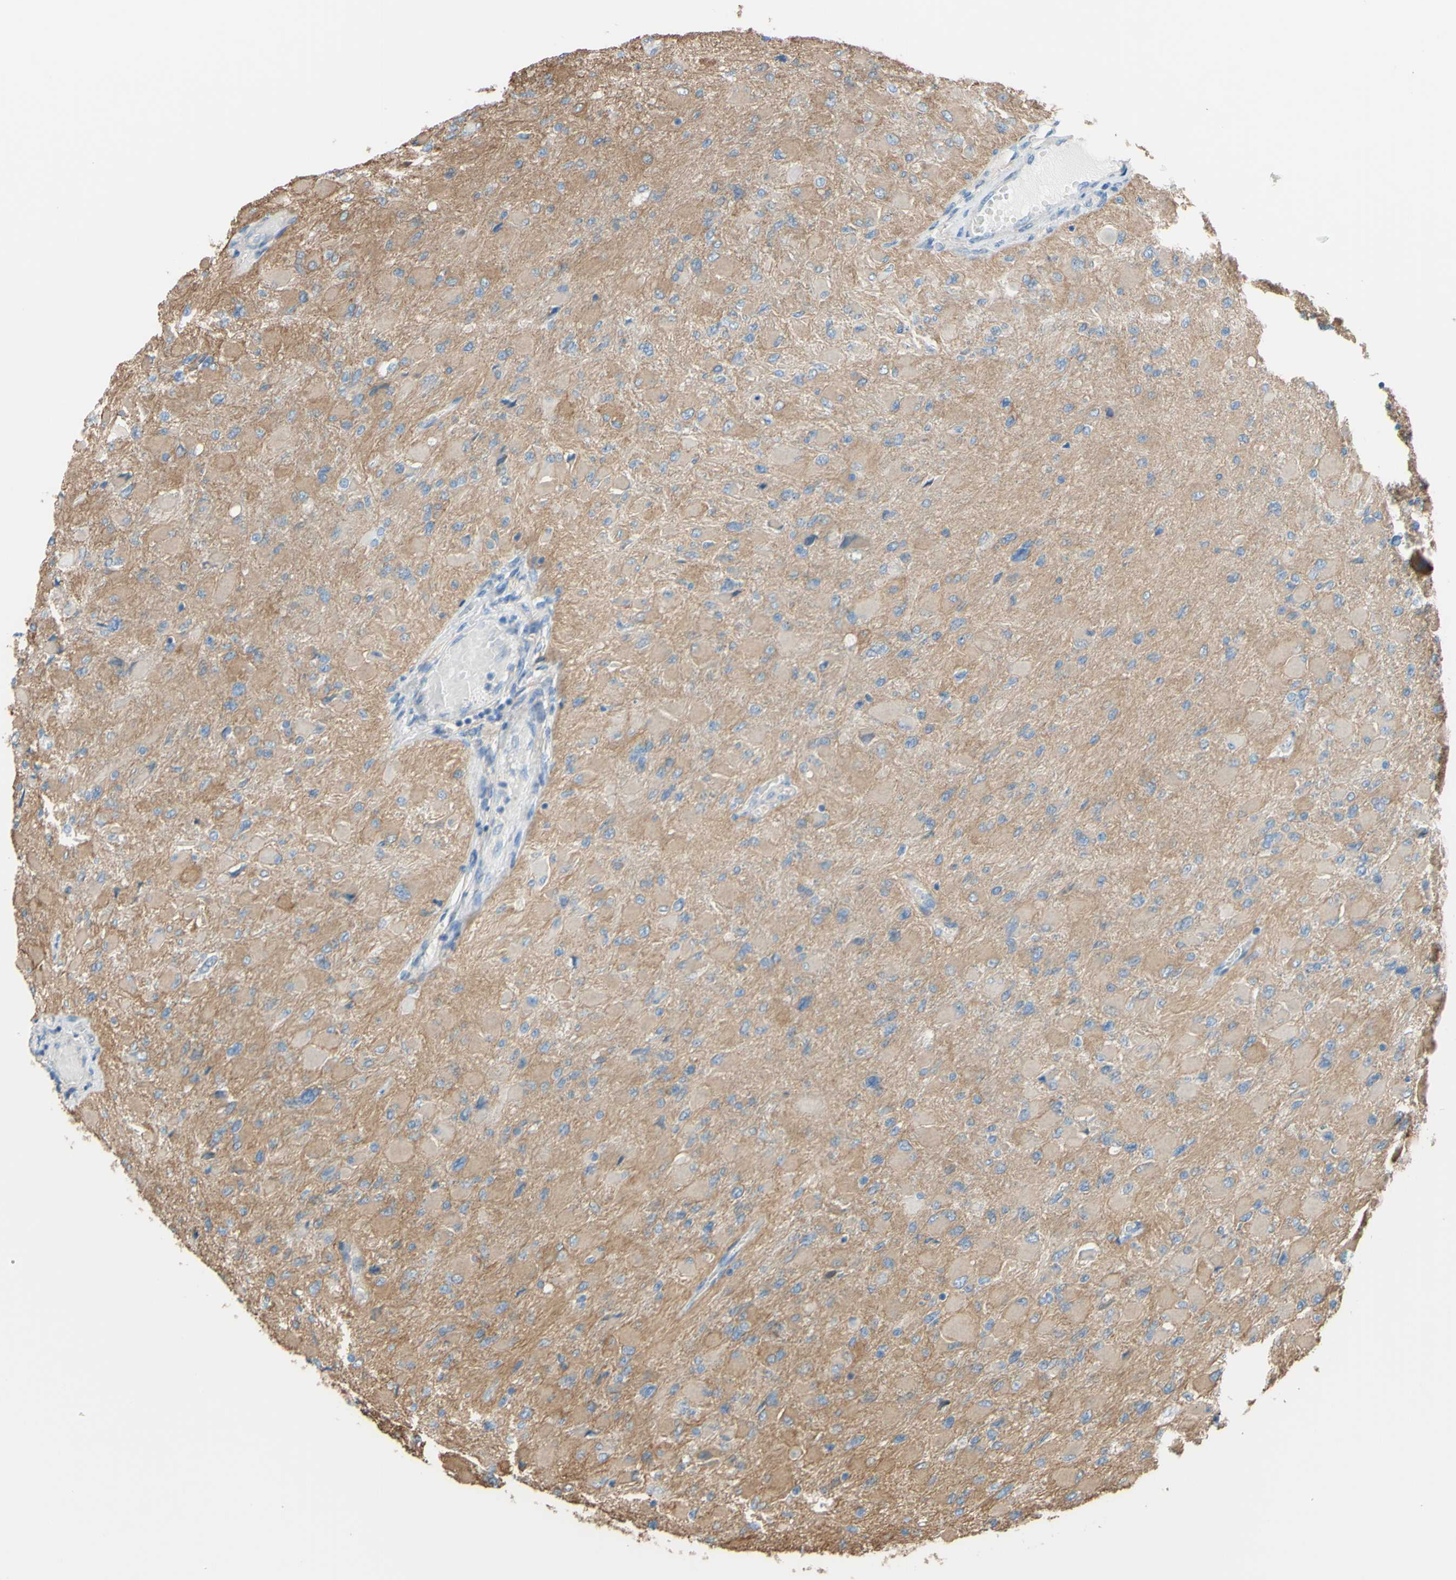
{"staining": {"intensity": "negative", "quantity": "none", "location": "none"}, "tissue": "glioma", "cell_type": "Tumor cells", "image_type": "cancer", "snomed": [{"axis": "morphology", "description": "Glioma, malignant, High grade"}, {"axis": "topography", "description": "Cerebral cortex"}], "caption": "This is a photomicrograph of immunohistochemistry (IHC) staining of malignant glioma (high-grade), which shows no expression in tumor cells. The staining was performed using DAB to visualize the protein expression in brown, while the nuclei were stained in blue with hematoxylin (Magnification: 20x).", "gene": "ADD1", "patient": {"sex": "female", "age": 36}}